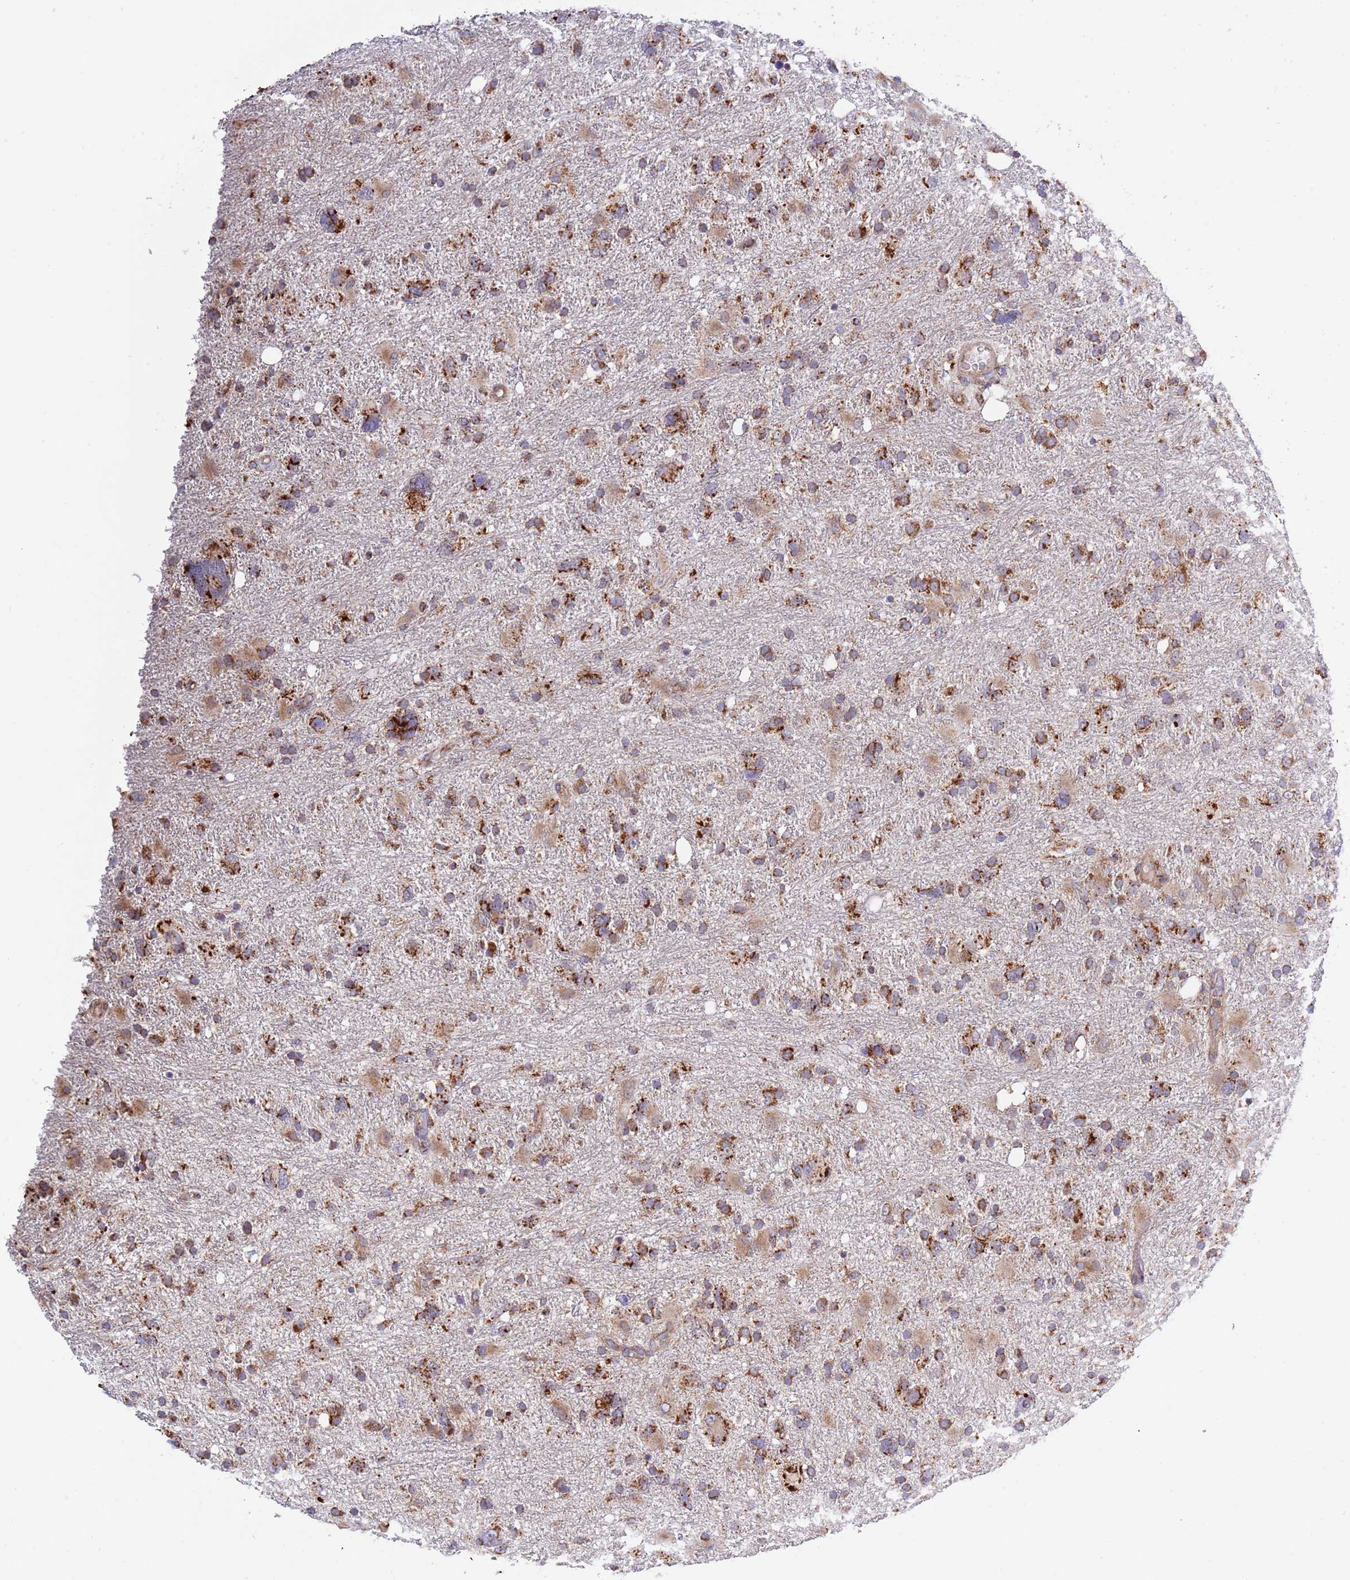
{"staining": {"intensity": "moderate", "quantity": ">75%", "location": "cytoplasmic/membranous"}, "tissue": "glioma", "cell_type": "Tumor cells", "image_type": "cancer", "snomed": [{"axis": "morphology", "description": "Glioma, malignant, High grade"}, {"axis": "topography", "description": "Brain"}], "caption": "Approximately >75% of tumor cells in human malignant glioma (high-grade) show moderate cytoplasmic/membranous protein positivity as visualized by brown immunohistochemical staining.", "gene": "IRS4", "patient": {"sex": "male", "age": 61}}